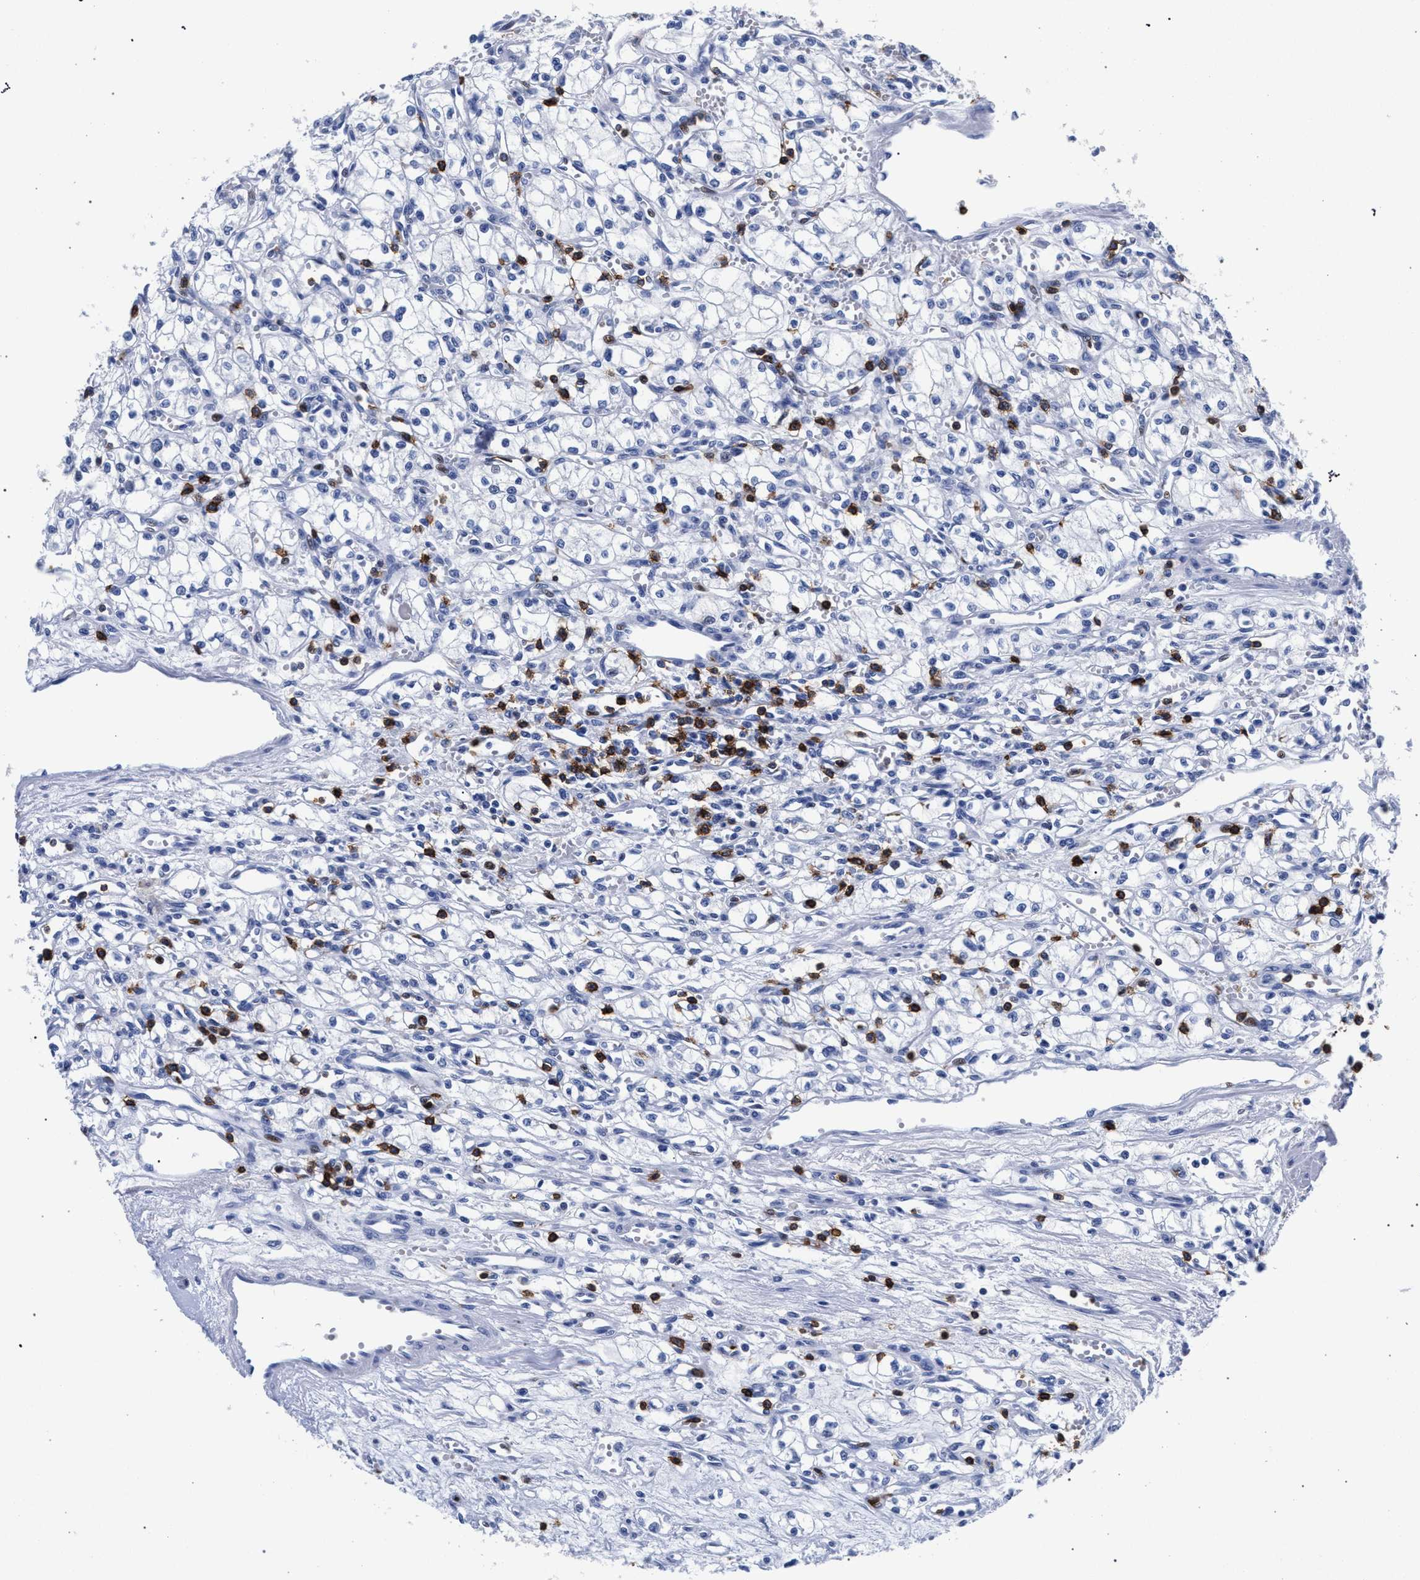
{"staining": {"intensity": "negative", "quantity": "none", "location": "none"}, "tissue": "renal cancer", "cell_type": "Tumor cells", "image_type": "cancer", "snomed": [{"axis": "morphology", "description": "Normal tissue, NOS"}, {"axis": "morphology", "description": "Adenocarcinoma, NOS"}, {"axis": "topography", "description": "Kidney"}], "caption": "Renal cancer was stained to show a protein in brown. There is no significant positivity in tumor cells.", "gene": "KLRK1", "patient": {"sex": "male", "age": 59}}